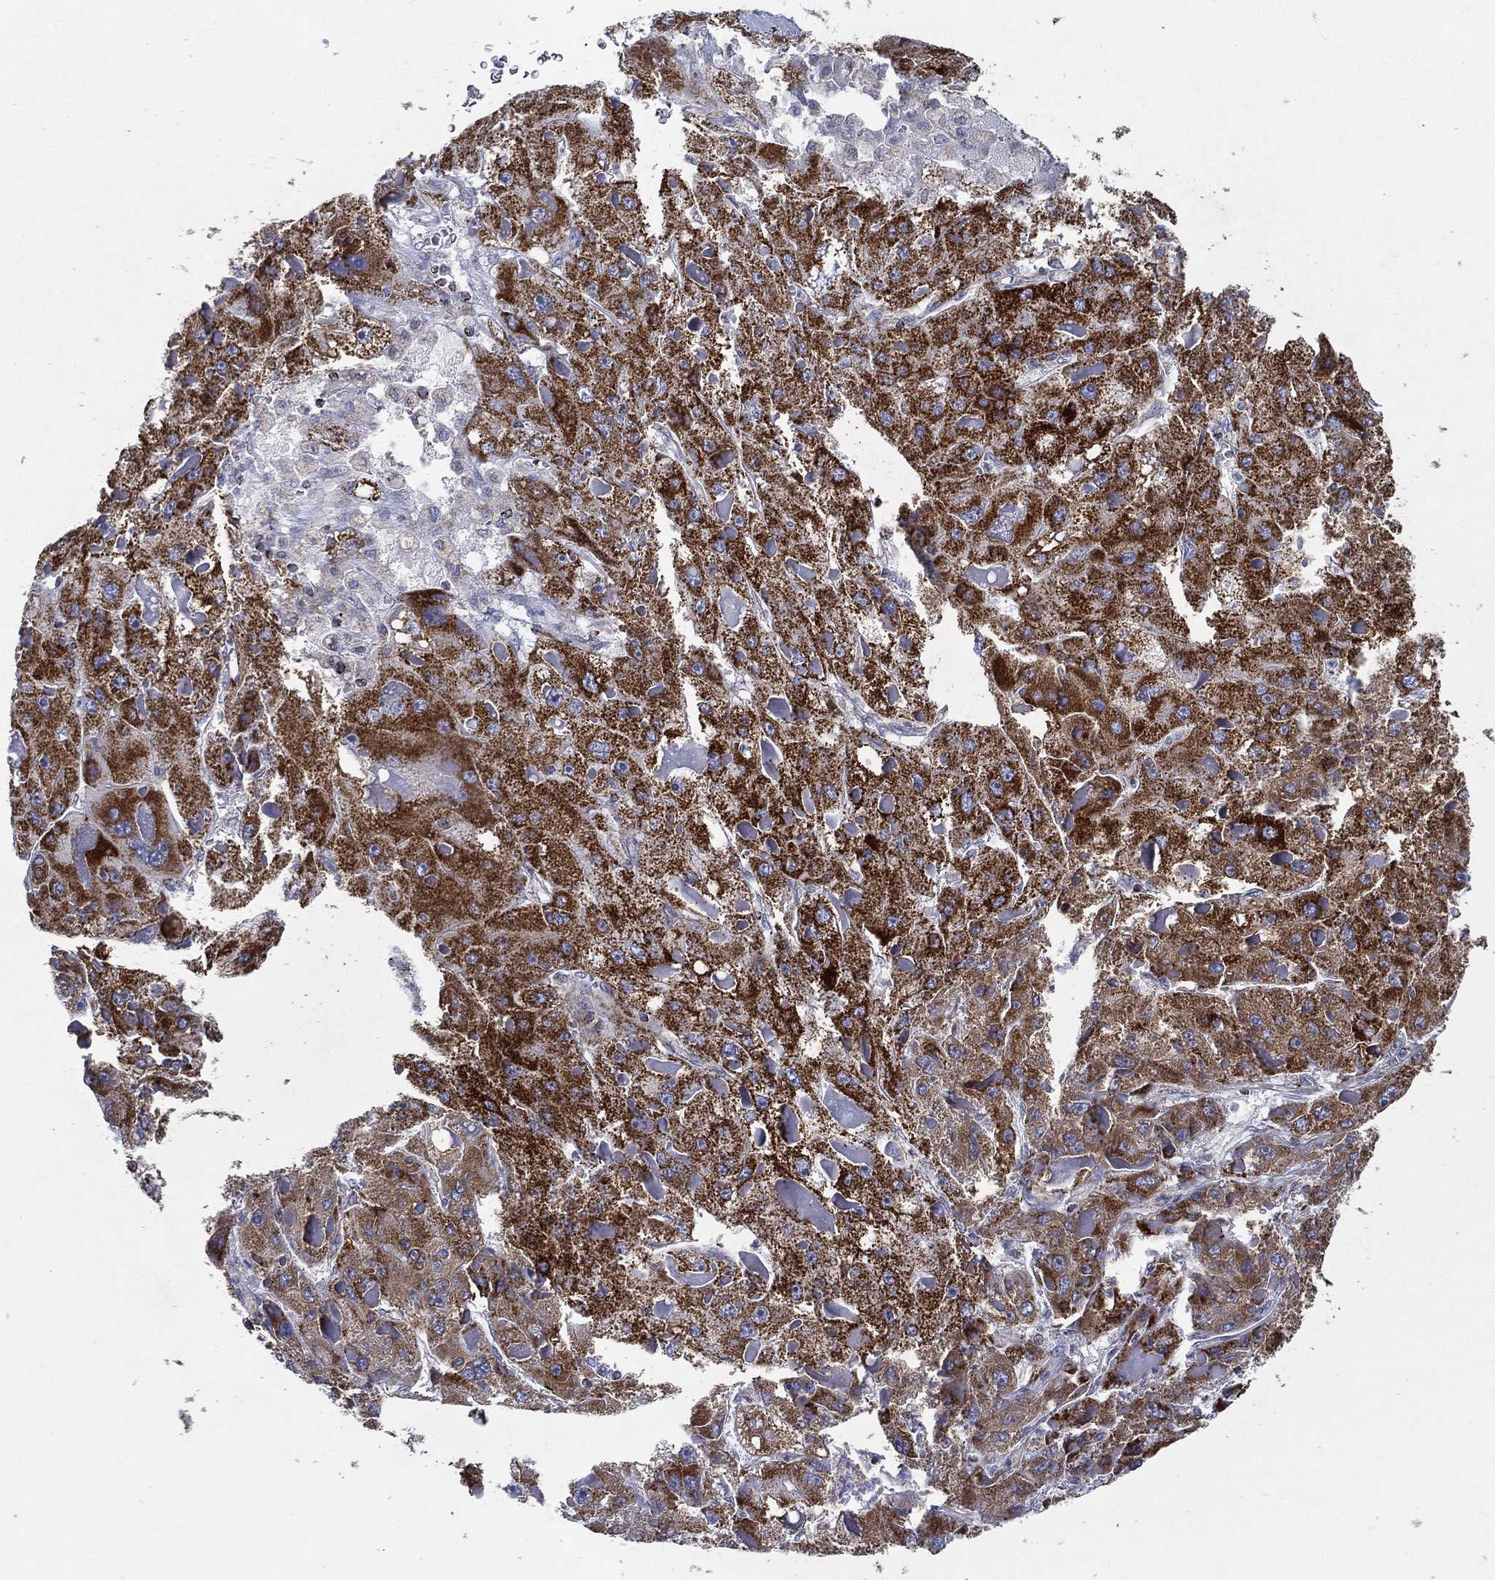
{"staining": {"intensity": "strong", "quantity": "25%-75%", "location": "cytoplasmic/membranous"}, "tissue": "liver cancer", "cell_type": "Tumor cells", "image_type": "cancer", "snomed": [{"axis": "morphology", "description": "Carcinoma, Hepatocellular, NOS"}, {"axis": "topography", "description": "Liver"}], "caption": "Immunohistochemistry (DAB (3,3'-diaminobenzidine)) staining of human liver cancer exhibits strong cytoplasmic/membranous protein positivity in approximately 25%-75% of tumor cells. Immunohistochemistry stains the protein in brown and the nuclei are stained blue.", "gene": "SFXN1", "patient": {"sex": "female", "age": 73}}